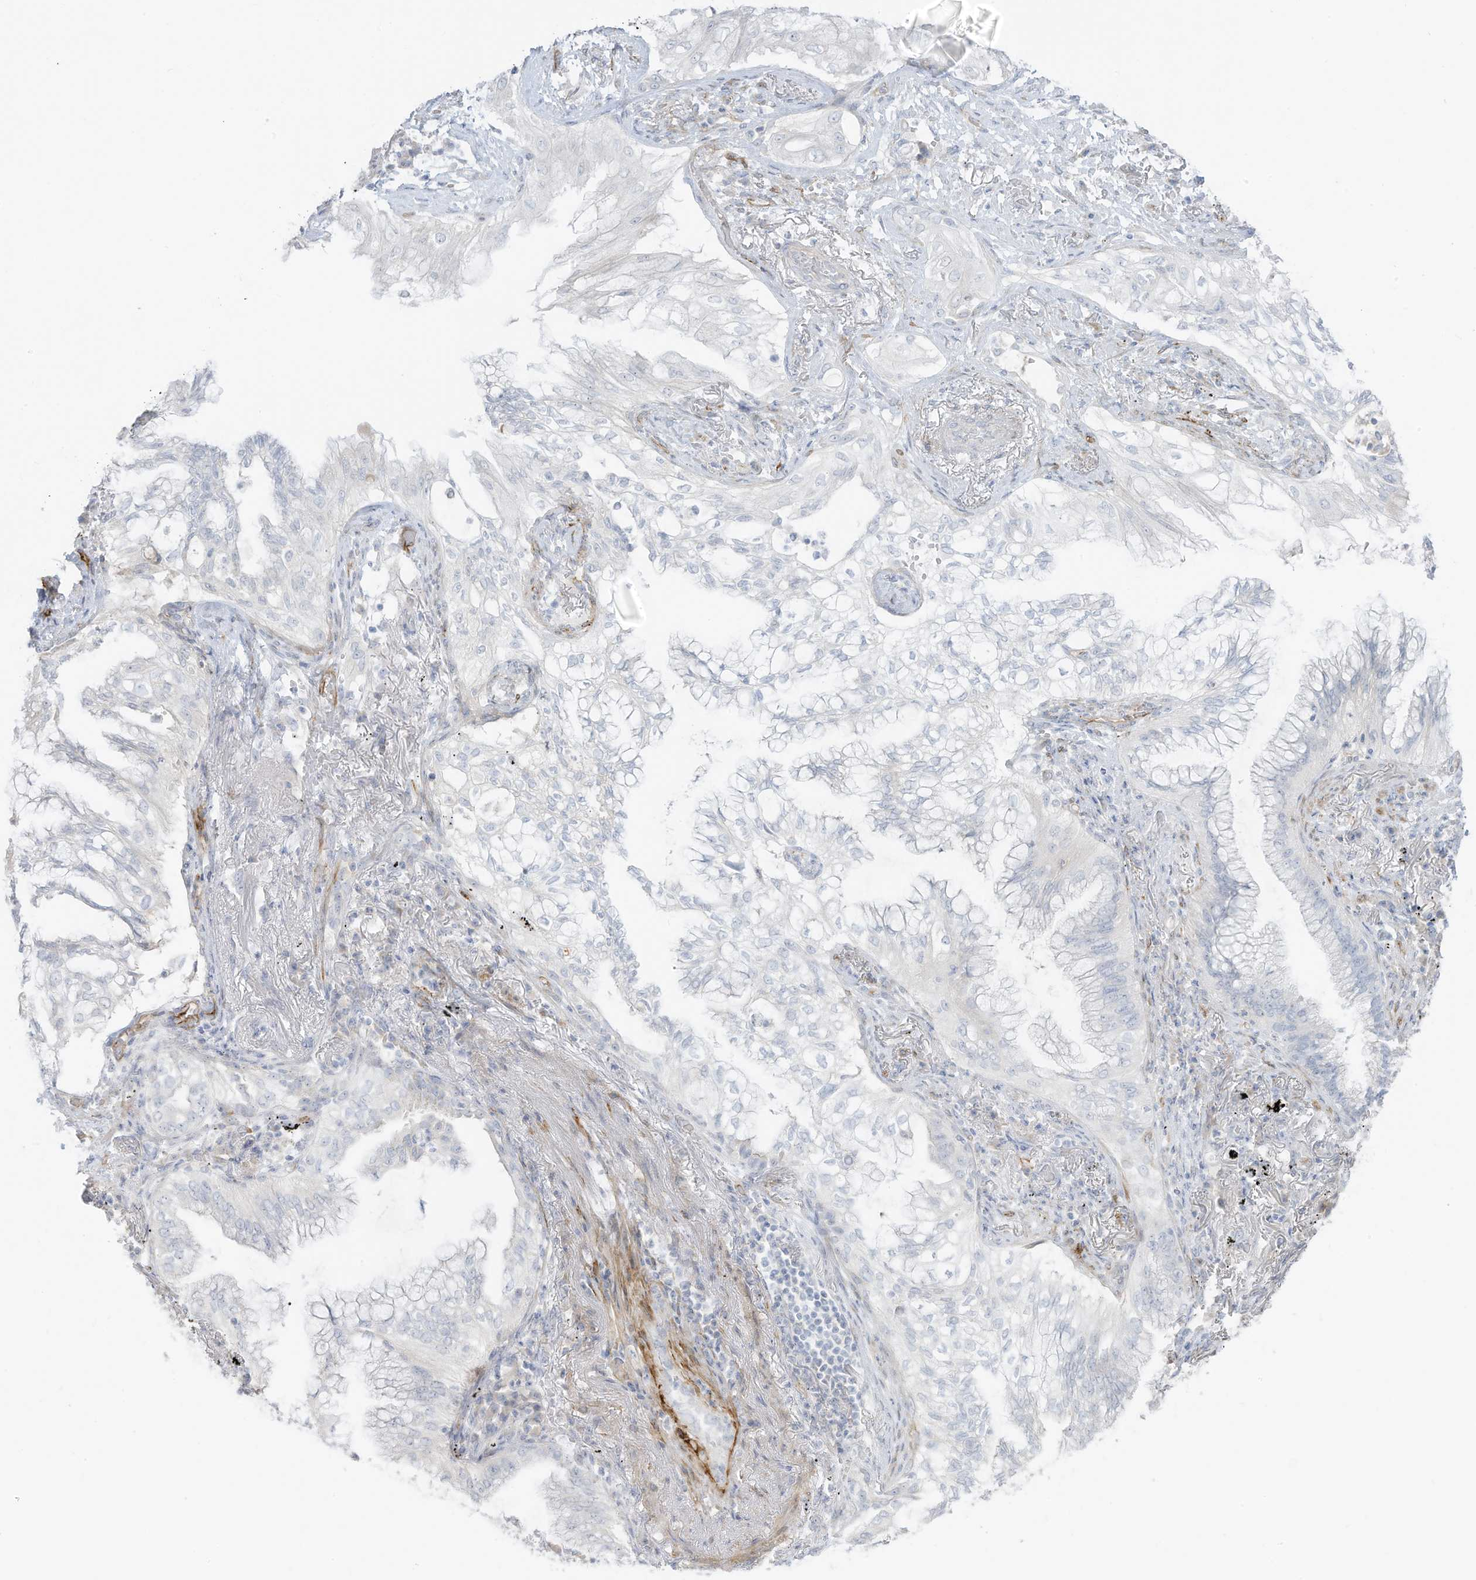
{"staining": {"intensity": "negative", "quantity": "none", "location": "none"}, "tissue": "lung cancer", "cell_type": "Tumor cells", "image_type": "cancer", "snomed": [{"axis": "morphology", "description": "Adenocarcinoma, NOS"}, {"axis": "topography", "description": "Lung"}], "caption": "Lung cancer was stained to show a protein in brown. There is no significant staining in tumor cells.", "gene": "C11orf87", "patient": {"sex": "female", "age": 70}}